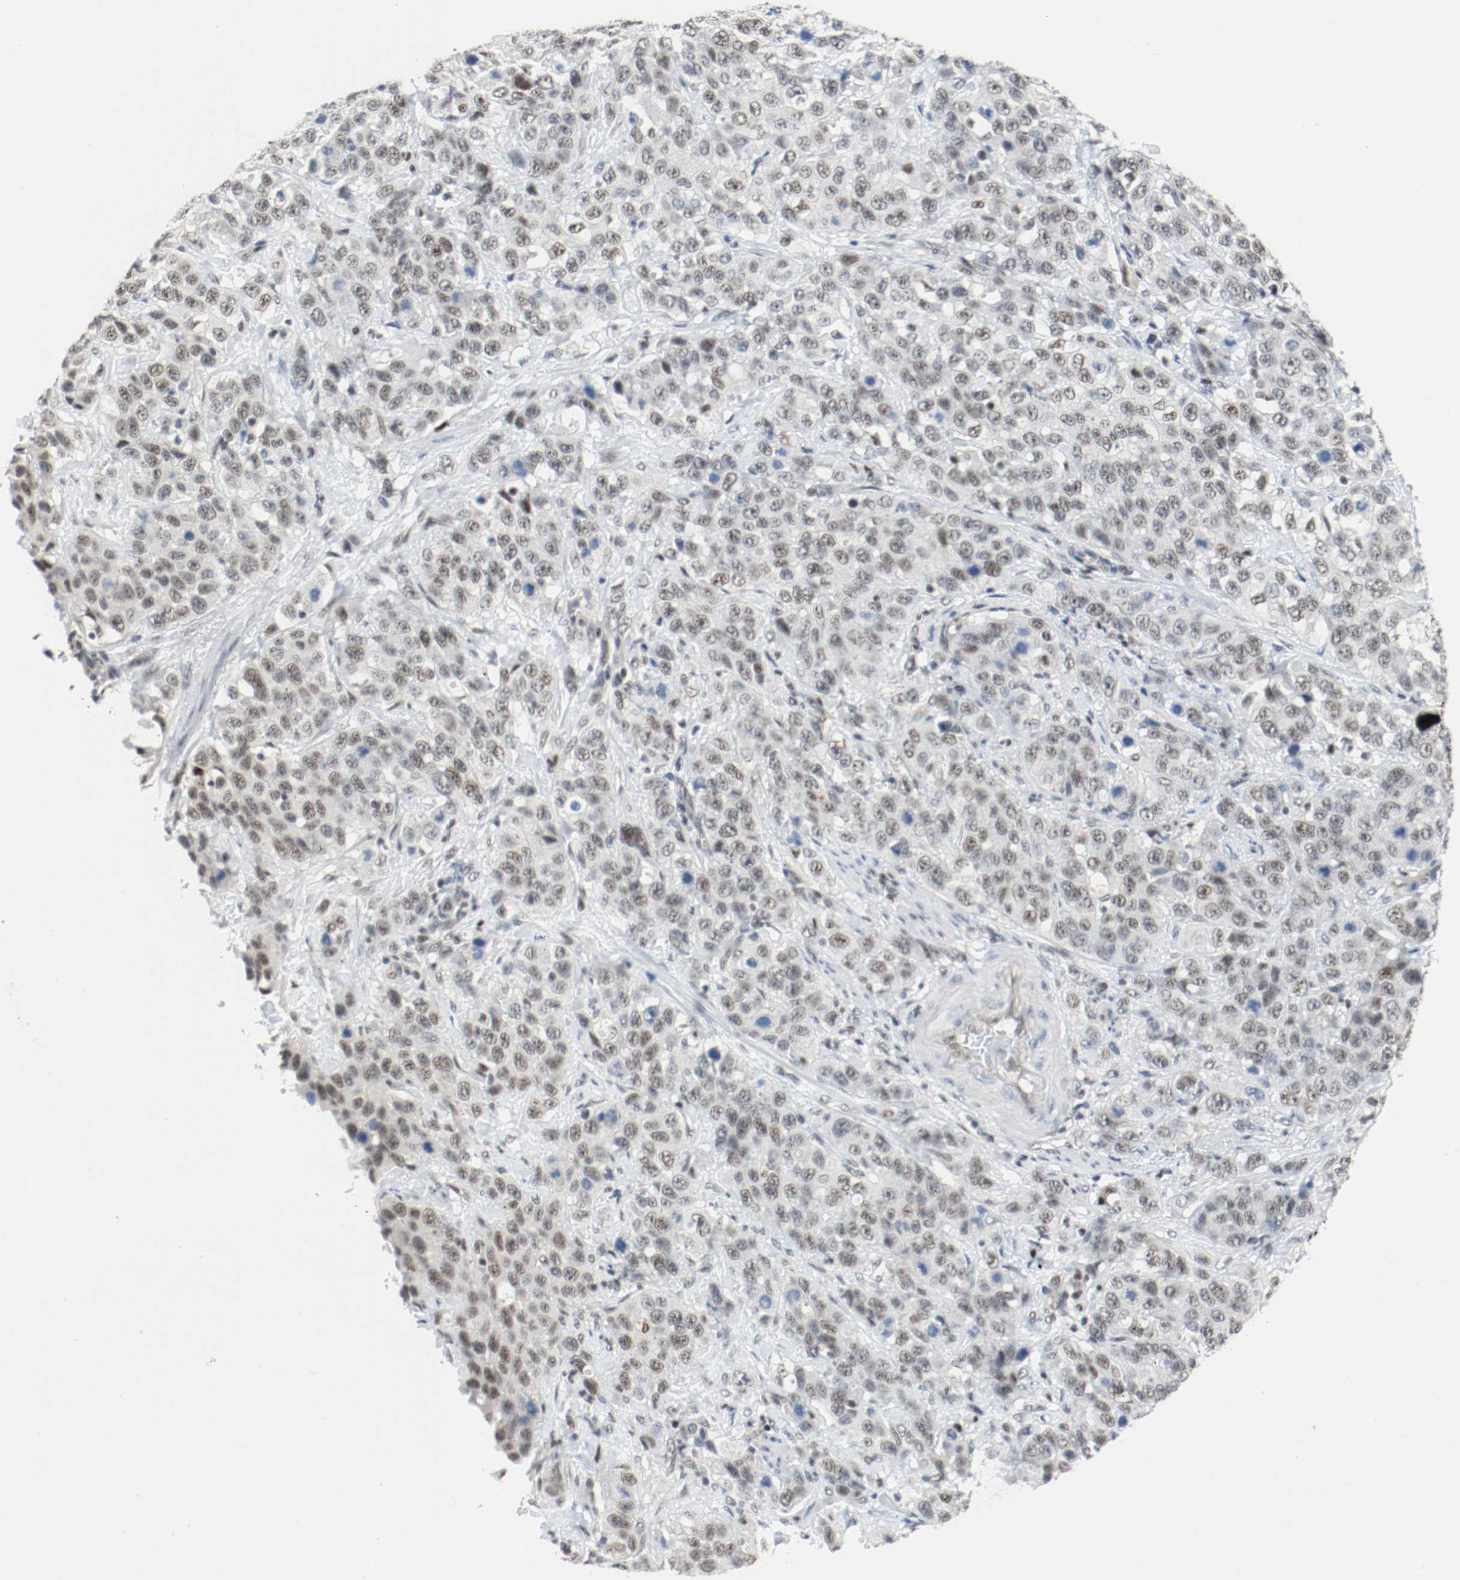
{"staining": {"intensity": "weak", "quantity": "25%-75%", "location": "nuclear"}, "tissue": "stomach cancer", "cell_type": "Tumor cells", "image_type": "cancer", "snomed": [{"axis": "morphology", "description": "Normal tissue, NOS"}, {"axis": "morphology", "description": "Adenocarcinoma, NOS"}, {"axis": "topography", "description": "Stomach"}], "caption": "Immunohistochemical staining of human adenocarcinoma (stomach) exhibits weak nuclear protein positivity in about 25%-75% of tumor cells.", "gene": "ASH1L", "patient": {"sex": "male", "age": 48}}